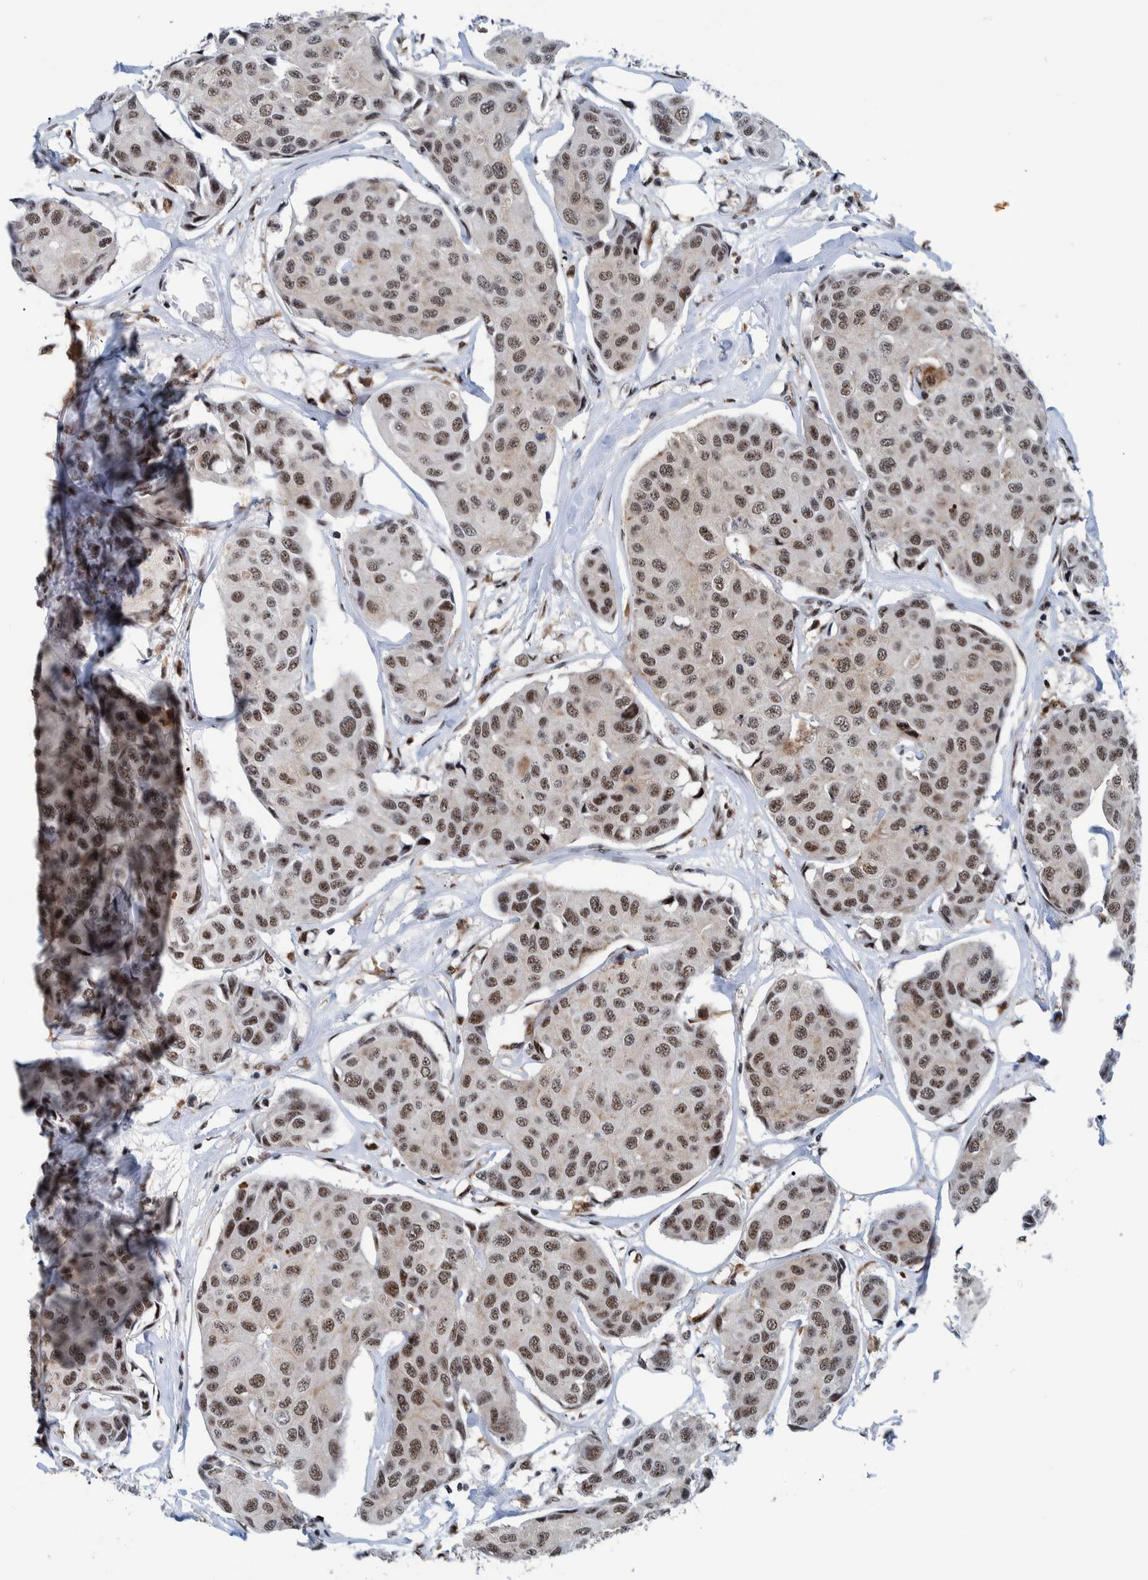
{"staining": {"intensity": "moderate", "quantity": ">75%", "location": "nuclear"}, "tissue": "breast cancer", "cell_type": "Tumor cells", "image_type": "cancer", "snomed": [{"axis": "morphology", "description": "Duct carcinoma"}, {"axis": "topography", "description": "Breast"}], "caption": "Breast cancer (intraductal carcinoma) stained for a protein (brown) shows moderate nuclear positive positivity in about >75% of tumor cells.", "gene": "EFTUD2", "patient": {"sex": "female", "age": 80}}